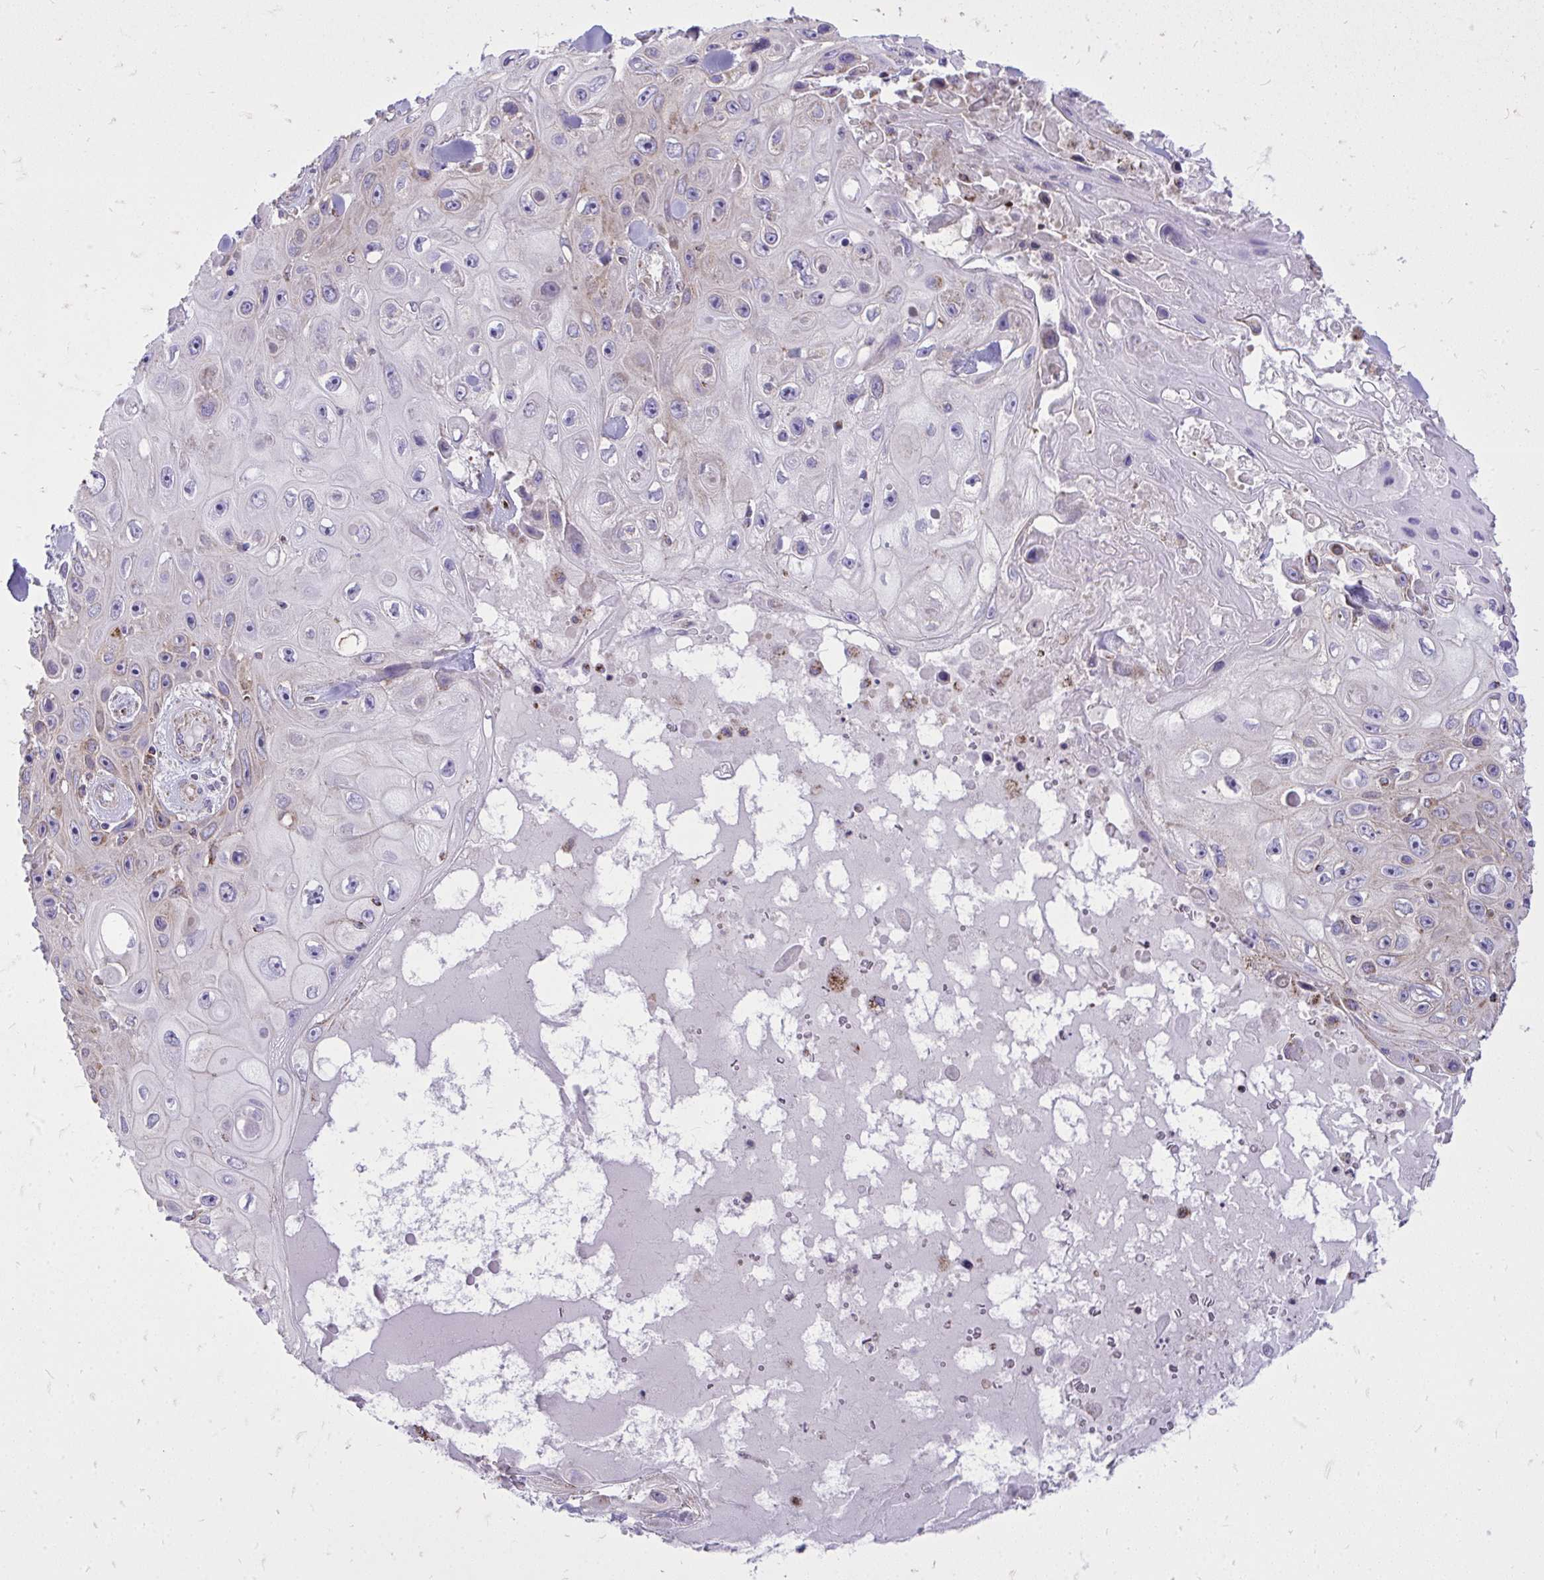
{"staining": {"intensity": "weak", "quantity": "<25%", "location": "cytoplasmic/membranous"}, "tissue": "skin cancer", "cell_type": "Tumor cells", "image_type": "cancer", "snomed": [{"axis": "morphology", "description": "Squamous cell carcinoma, NOS"}, {"axis": "topography", "description": "Skin"}], "caption": "Tumor cells are negative for brown protein staining in skin cancer.", "gene": "SPTBN2", "patient": {"sex": "male", "age": 82}}